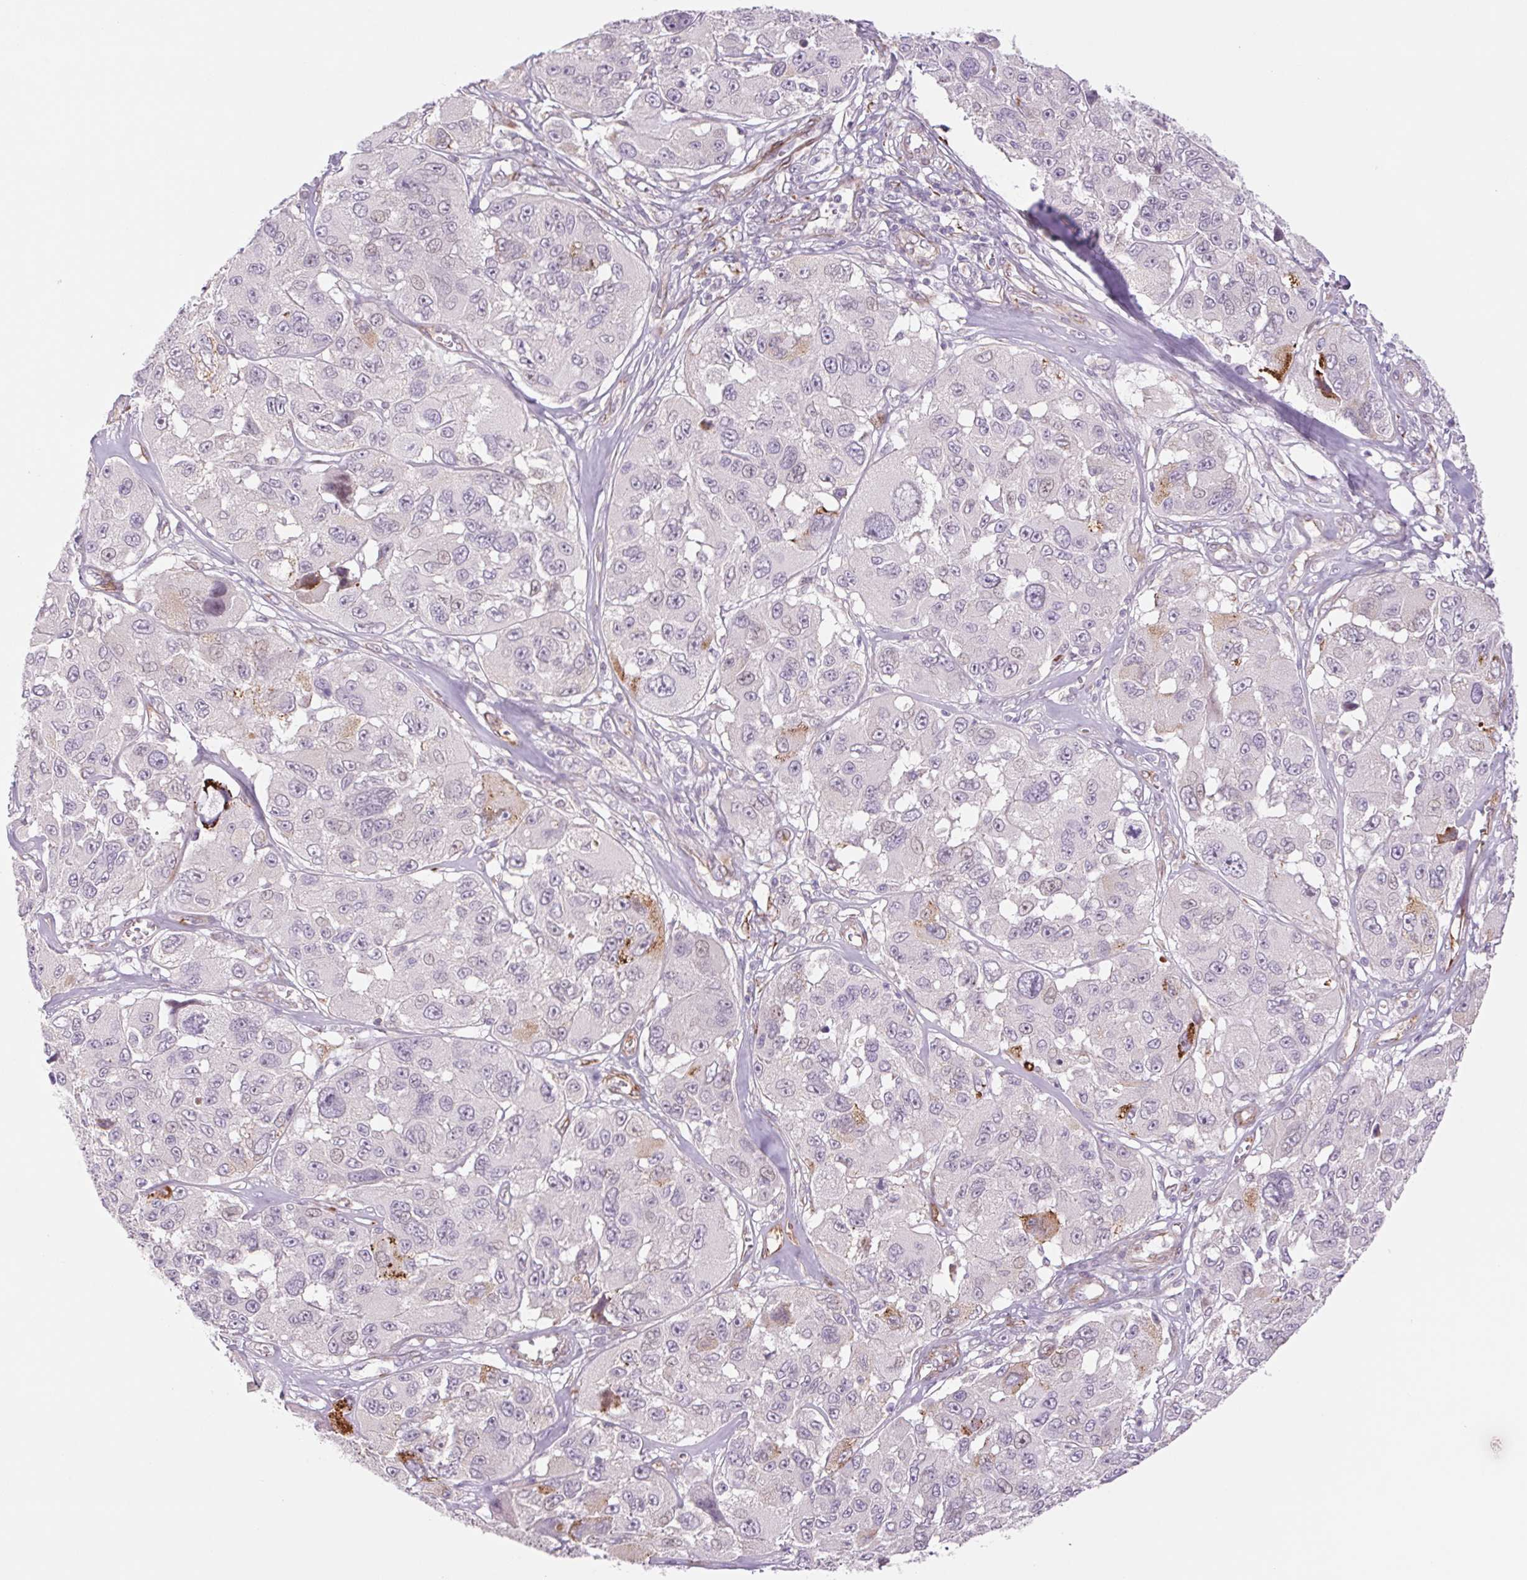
{"staining": {"intensity": "negative", "quantity": "none", "location": "none"}, "tissue": "melanoma", "cell_type": "Tumor cells", "image_type": "cancer", "snomed": [{"axis": "morphology", "description": "Malignant melanoma, NOS"}, {"axis": "topography", "description": "Skin"}], "caption": "This micrograph is of melanoma stained with immunohistochemistry to label a protein in brown with the nuclei are counter-stained blue. There is no positivity in tumor cells. (Stains: DAB immunohistochemistry (IHC) with hematoxylin counter stain, Microscopy: brightfield microscopy at high magnification).", "gene": "MS4A13", "patient": {"sex": "female", "age": 66}}